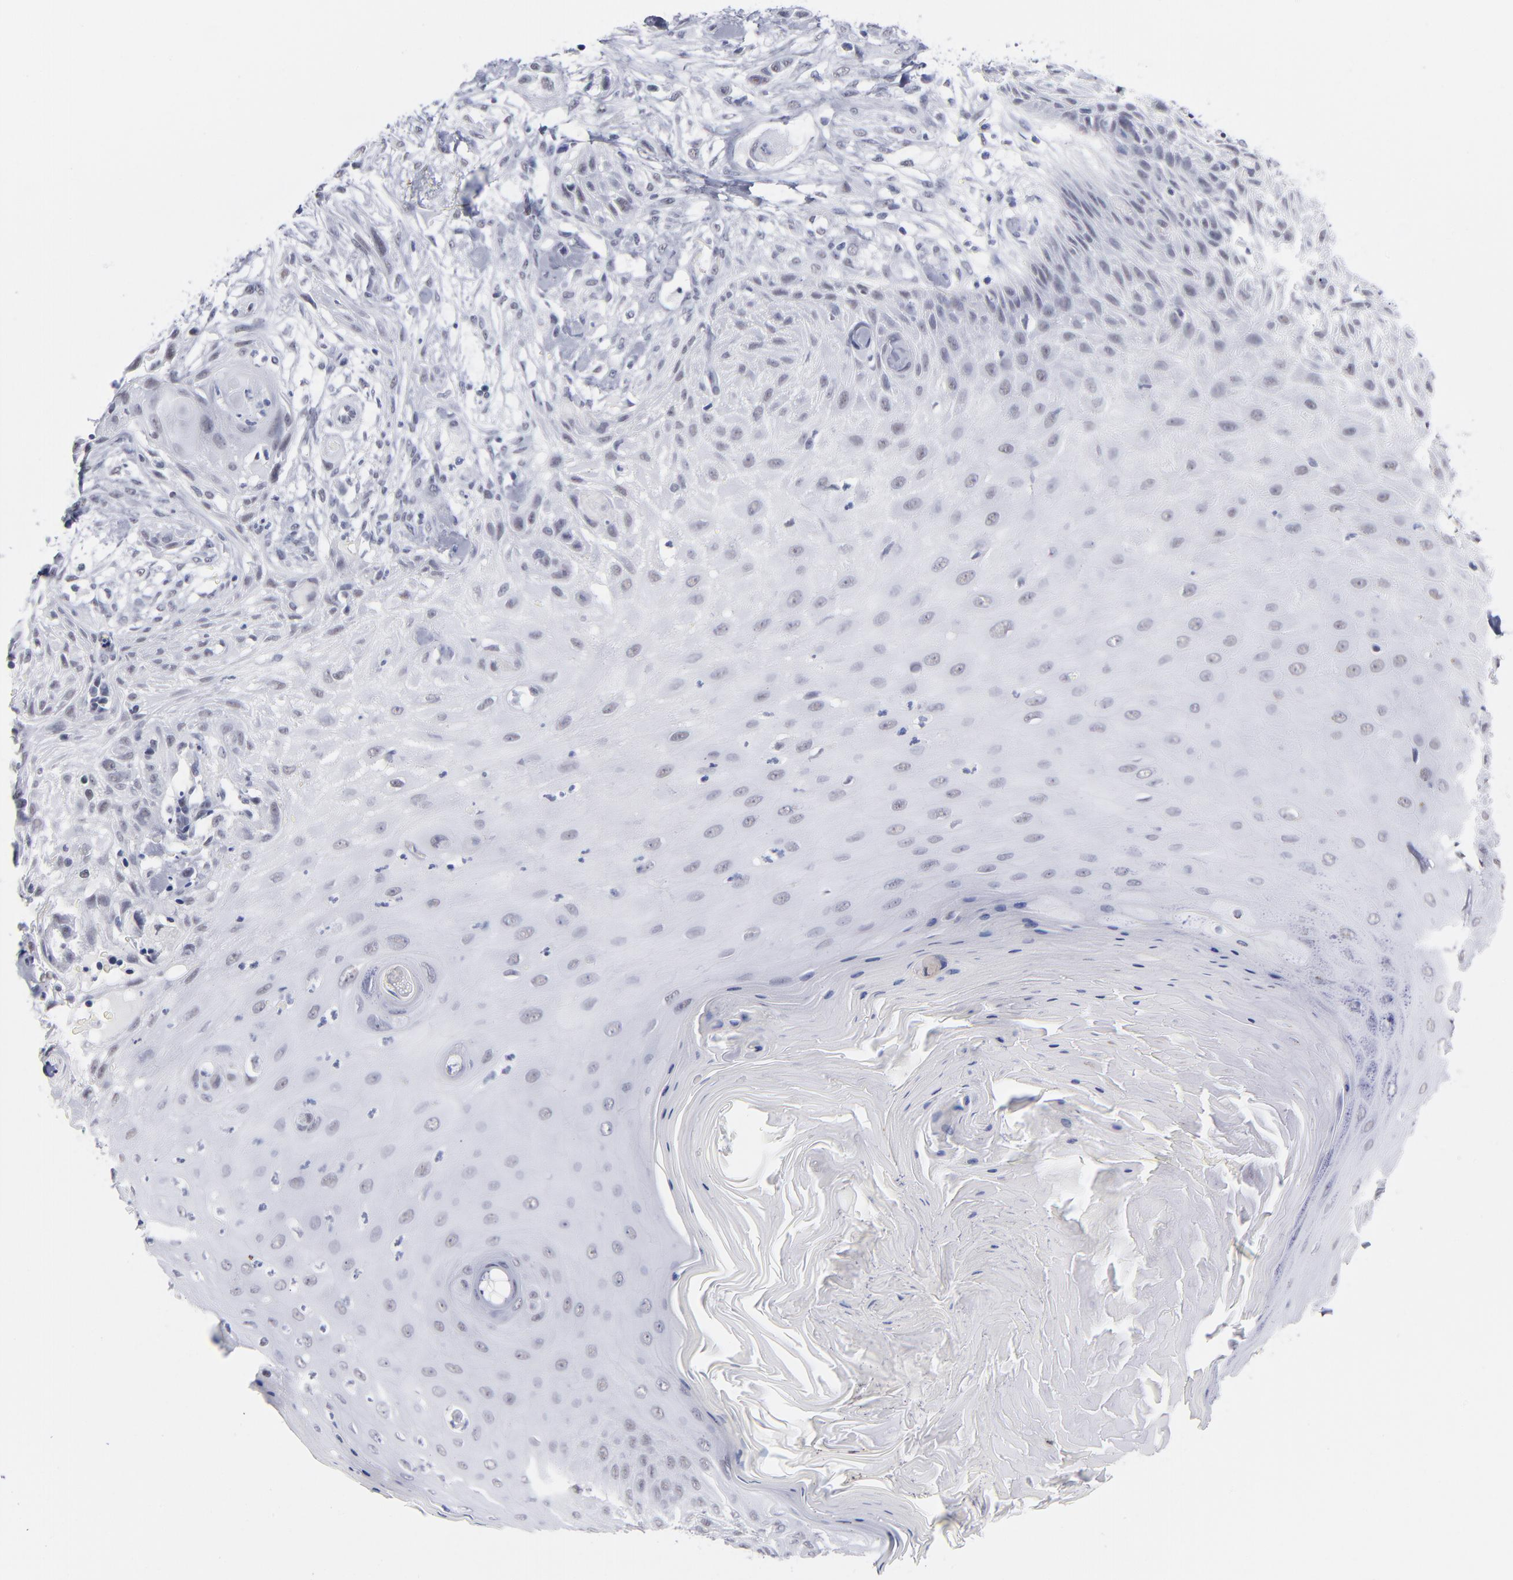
{"staining": {"intensity": "weak", "quantity": "<25%", "location": "nuclear"}, "tissue": "skin cancer", "cell_type": "Tumor cells", "image_type": "cancer", "snomed": [{"axis": "morphology", "description": "Normal tissue, NOS"}, {"axis": "morphology", "description": "Squamous cell carcinoma, NOS"}, {"axis": "topography", "description": "Skin"}], "caption": "Skin cancer was stained to show a protein in brown. There is no significant staining in tumor cells.", "gene": "SNRPB", "patient": {"sex": "female", "age": 59}}